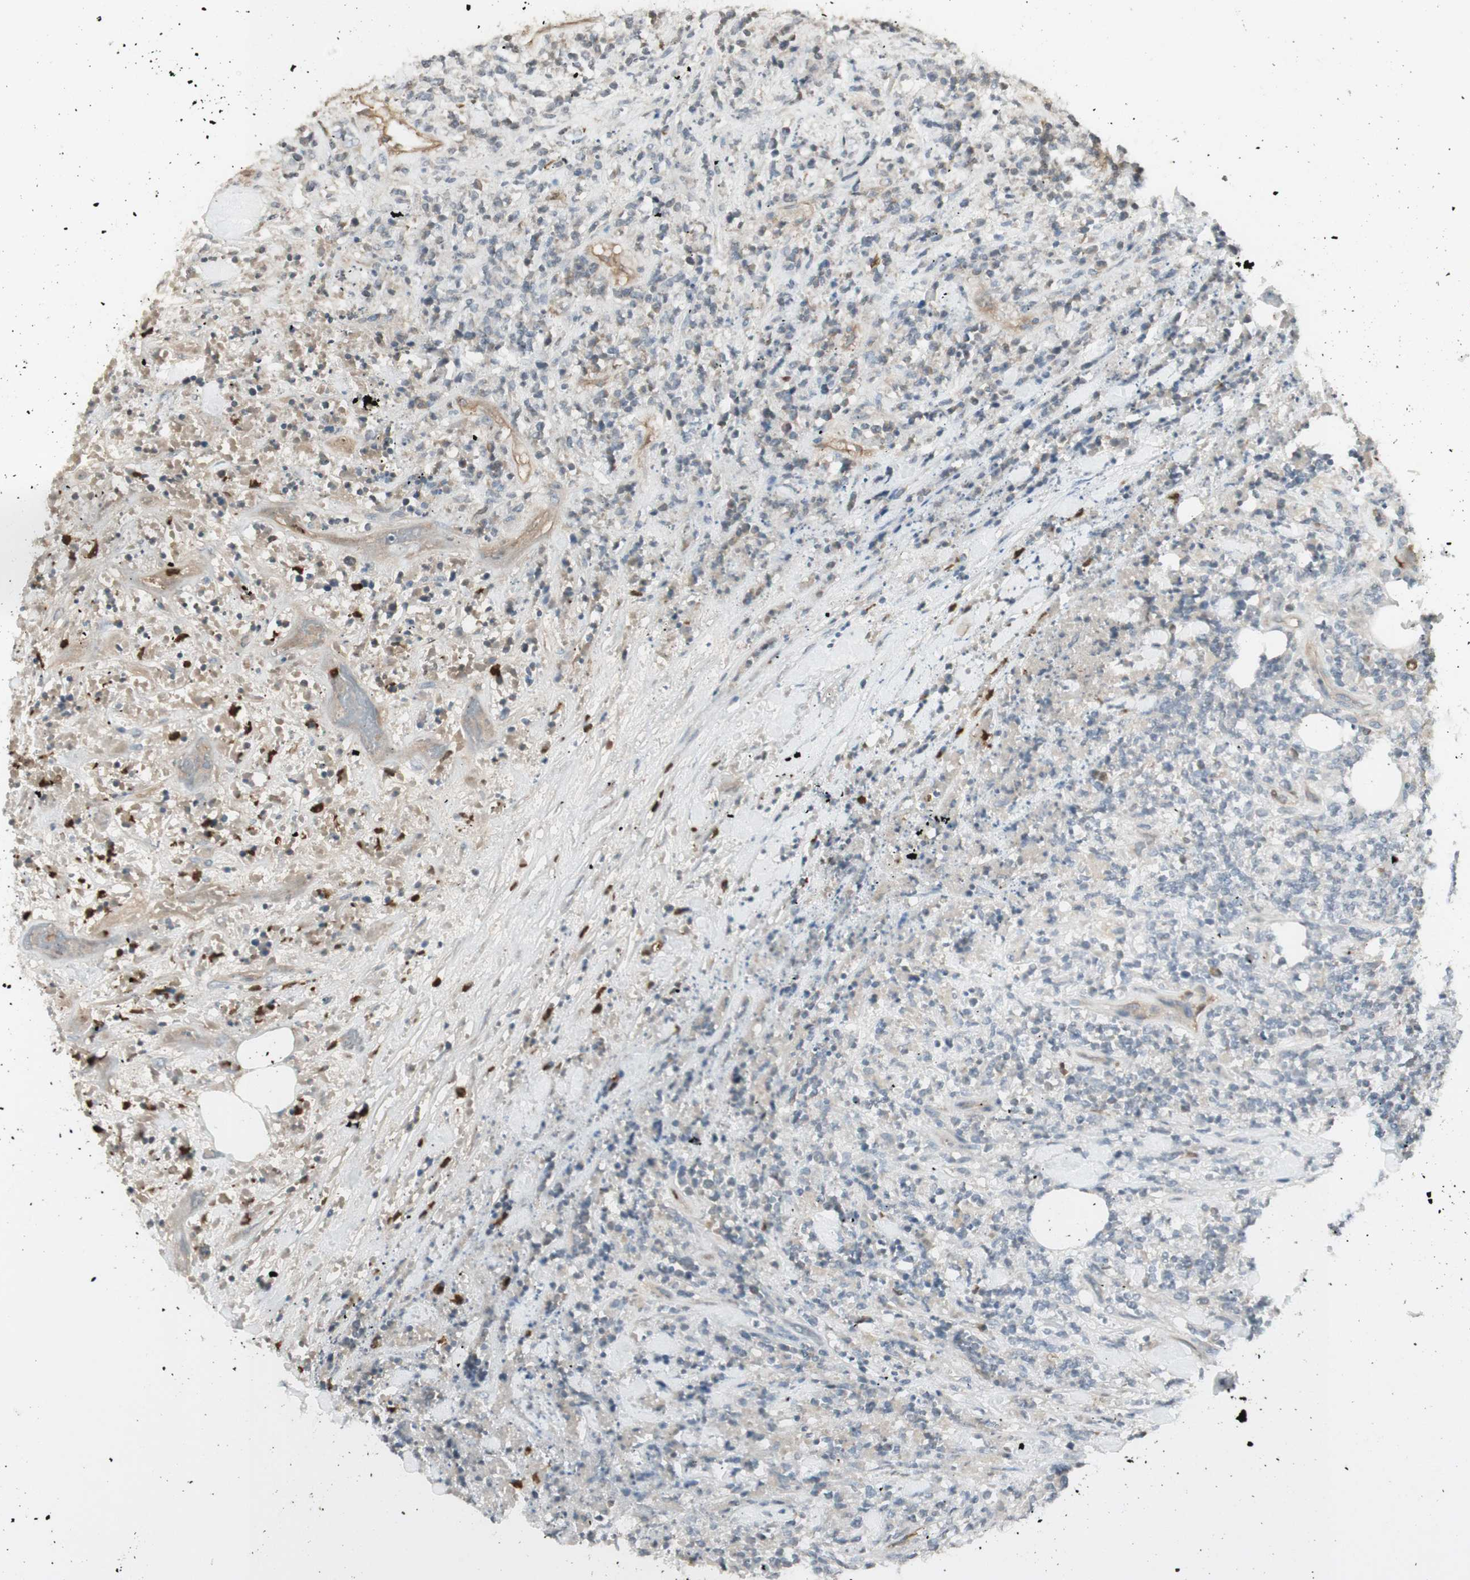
{"staining": {"intensity": "negative", "quantity": "none", "location": "none"}, "tissue": "lymphoma", "cell_type": "Tumor cells", "image_type": "cancer", "snomed": [{"axis": "morphology", "description": "Malignant lymphoma, non-Hodgkin's type, High grade"}, {"axis": "topography", "description": "Soft tissue"}], "caption": "Tumor cells are negative for protein expression in human lymphoma.", "gene": "NID1", "patient": {"sex": "male", "age": 18}}